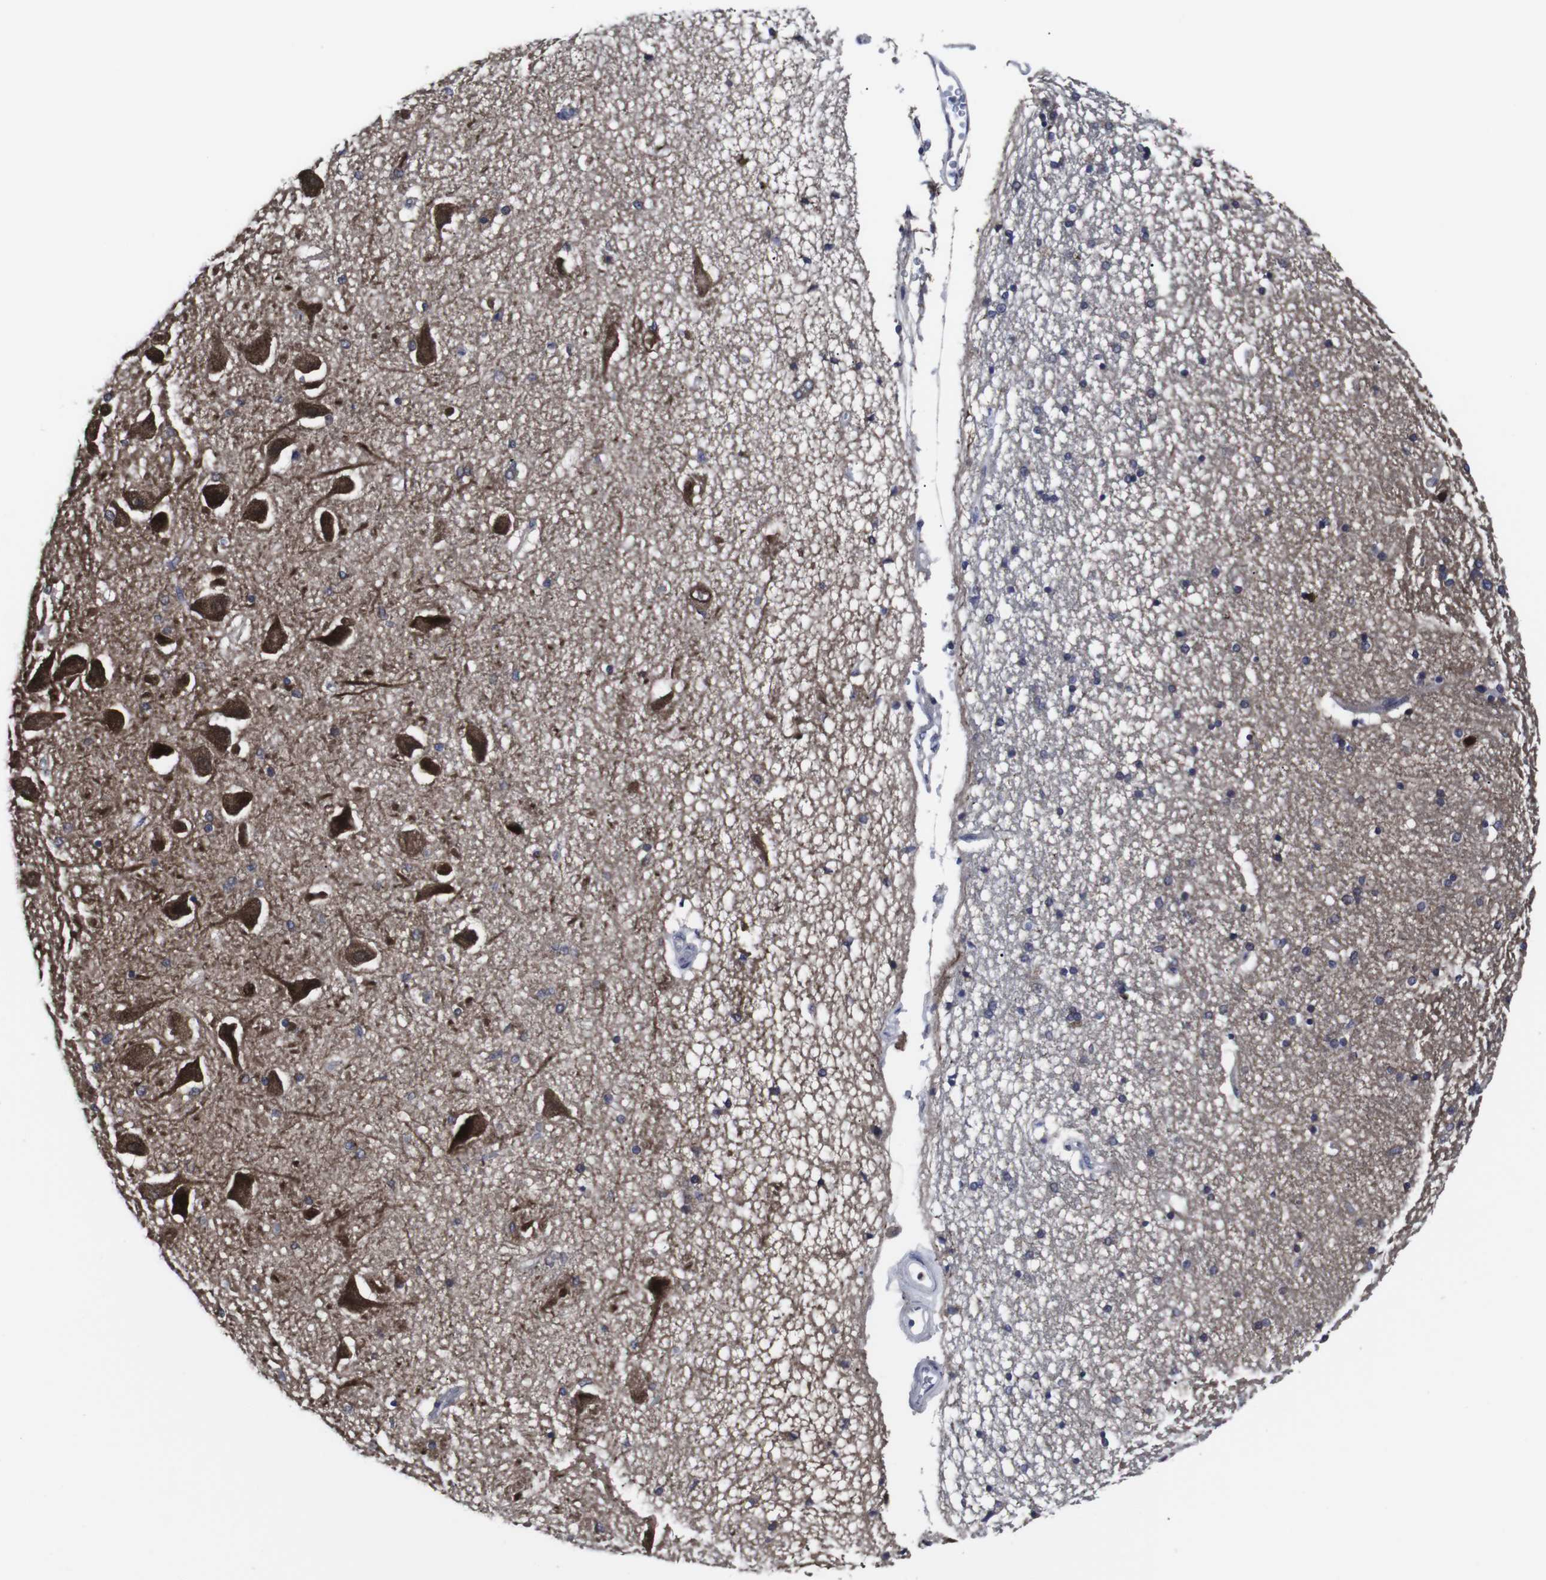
{"staining": {"intensity": "negative", "quantity": "none", "location": "none"}, "tissue": "hippocampus", "cell_type": "Glial cells", "image_type": "normal", "snomed": [{"axis": "morphology", "description": "Normal tissue, NOS"}, {"axis": "topography", "description": "Hippocampus"}], "caption": "A high-resolution photomicrograph shows IHC staining of unremarkable hippocampus, which displays no significant expression in glial cells.", "gene": "HPRT1", "patient": {"sex": "female", "age": 54}}